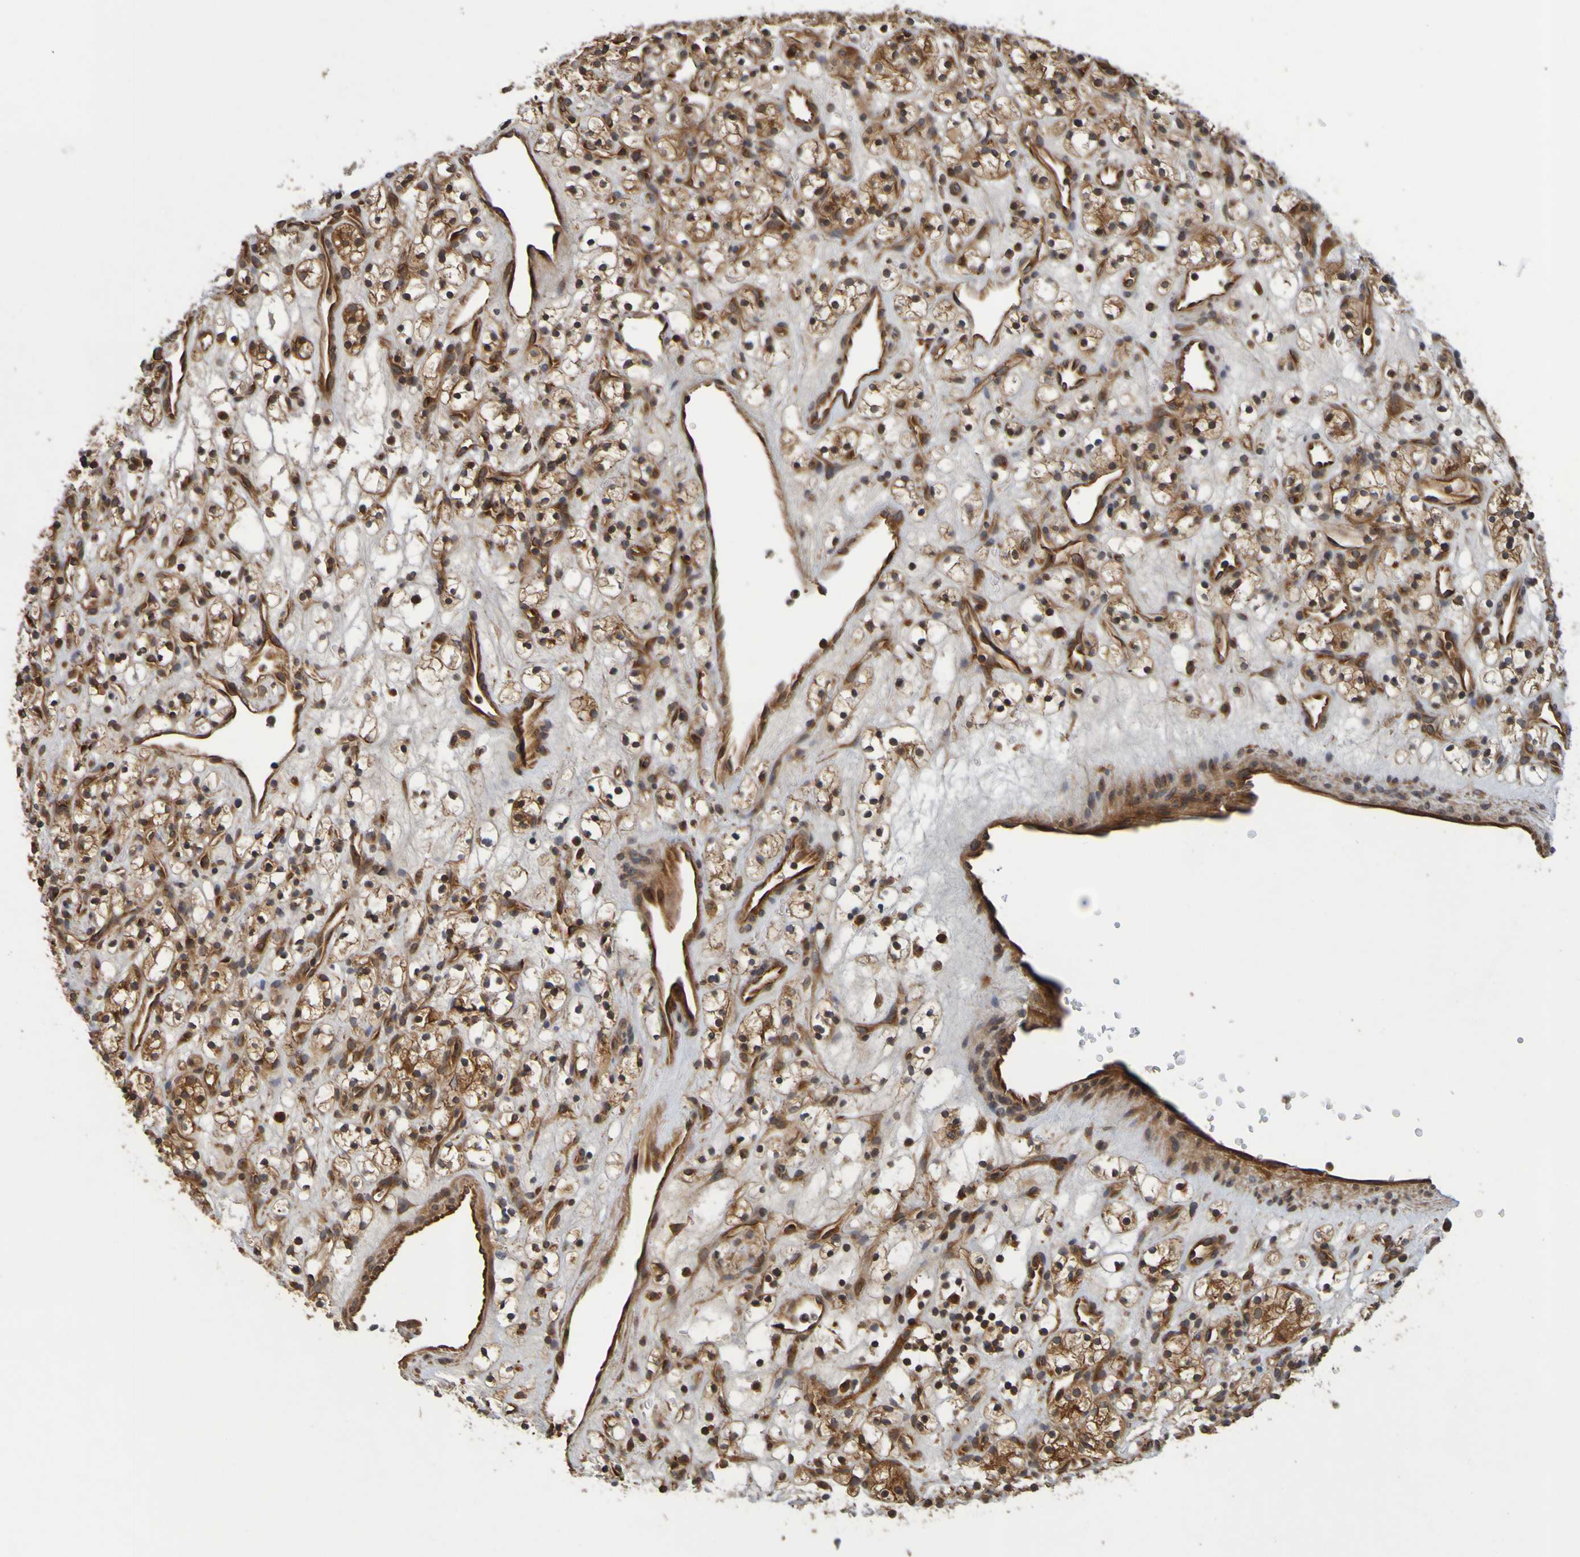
{"staining": {"intensity": "strong", "quantity": ">75%", "location": "cytoplasmic/membranous"}, "tissue": "renal cancer", "cell_type": "Tumor cells", "image_type": "cancer", "snomed": [{"axis": "morphology", "description": "Adenocarcinoma, NOS"}, {"axis": "topography", "description": "Kidney"}], "caption": "The immunohistochemical stain labels strong cytoplasmic/membranous expression in tumor cells of adenocarcinoma (renal) tissue.", "gene": "OCRL", "patient": {"sex": "female", "age": 60}}